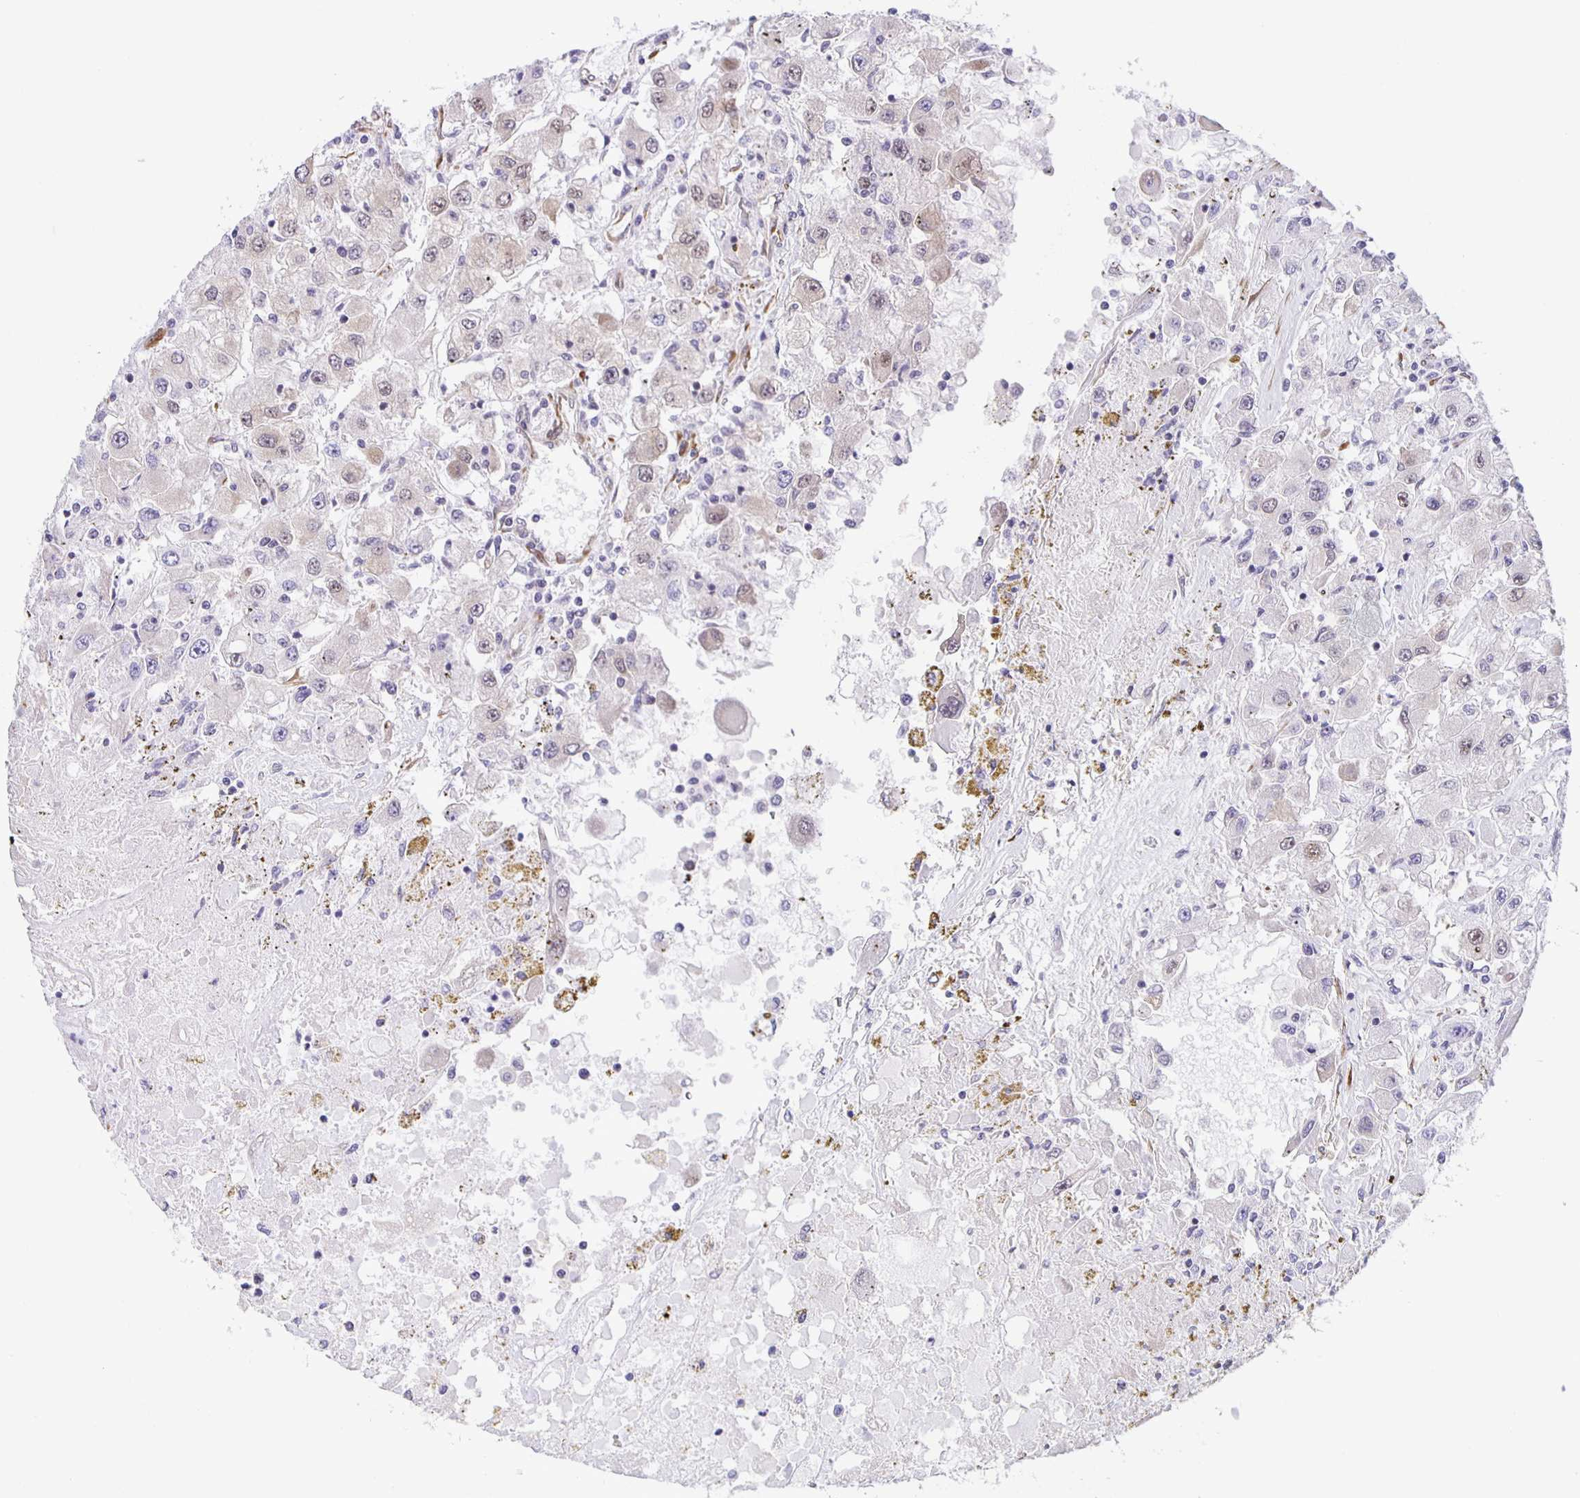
{"staining": {"intensity": "weak", "quantity": "<25%", "location": "nuclear"}, "tissue": "renal cancer", "cell_type": "Tumor cells", "image_type": "cancer", "snomed": [{"axis": "morphology", "description": "Adenocarcinoma, NOS"}, {"axis": "topography", "description": "Kidney"}], "caption": "Tumor cells show no significant protein expression in renal cancer (adenocarcinoma).", "gene": "ZRANB2", "patient": {"sex": "female", "age": 67}}